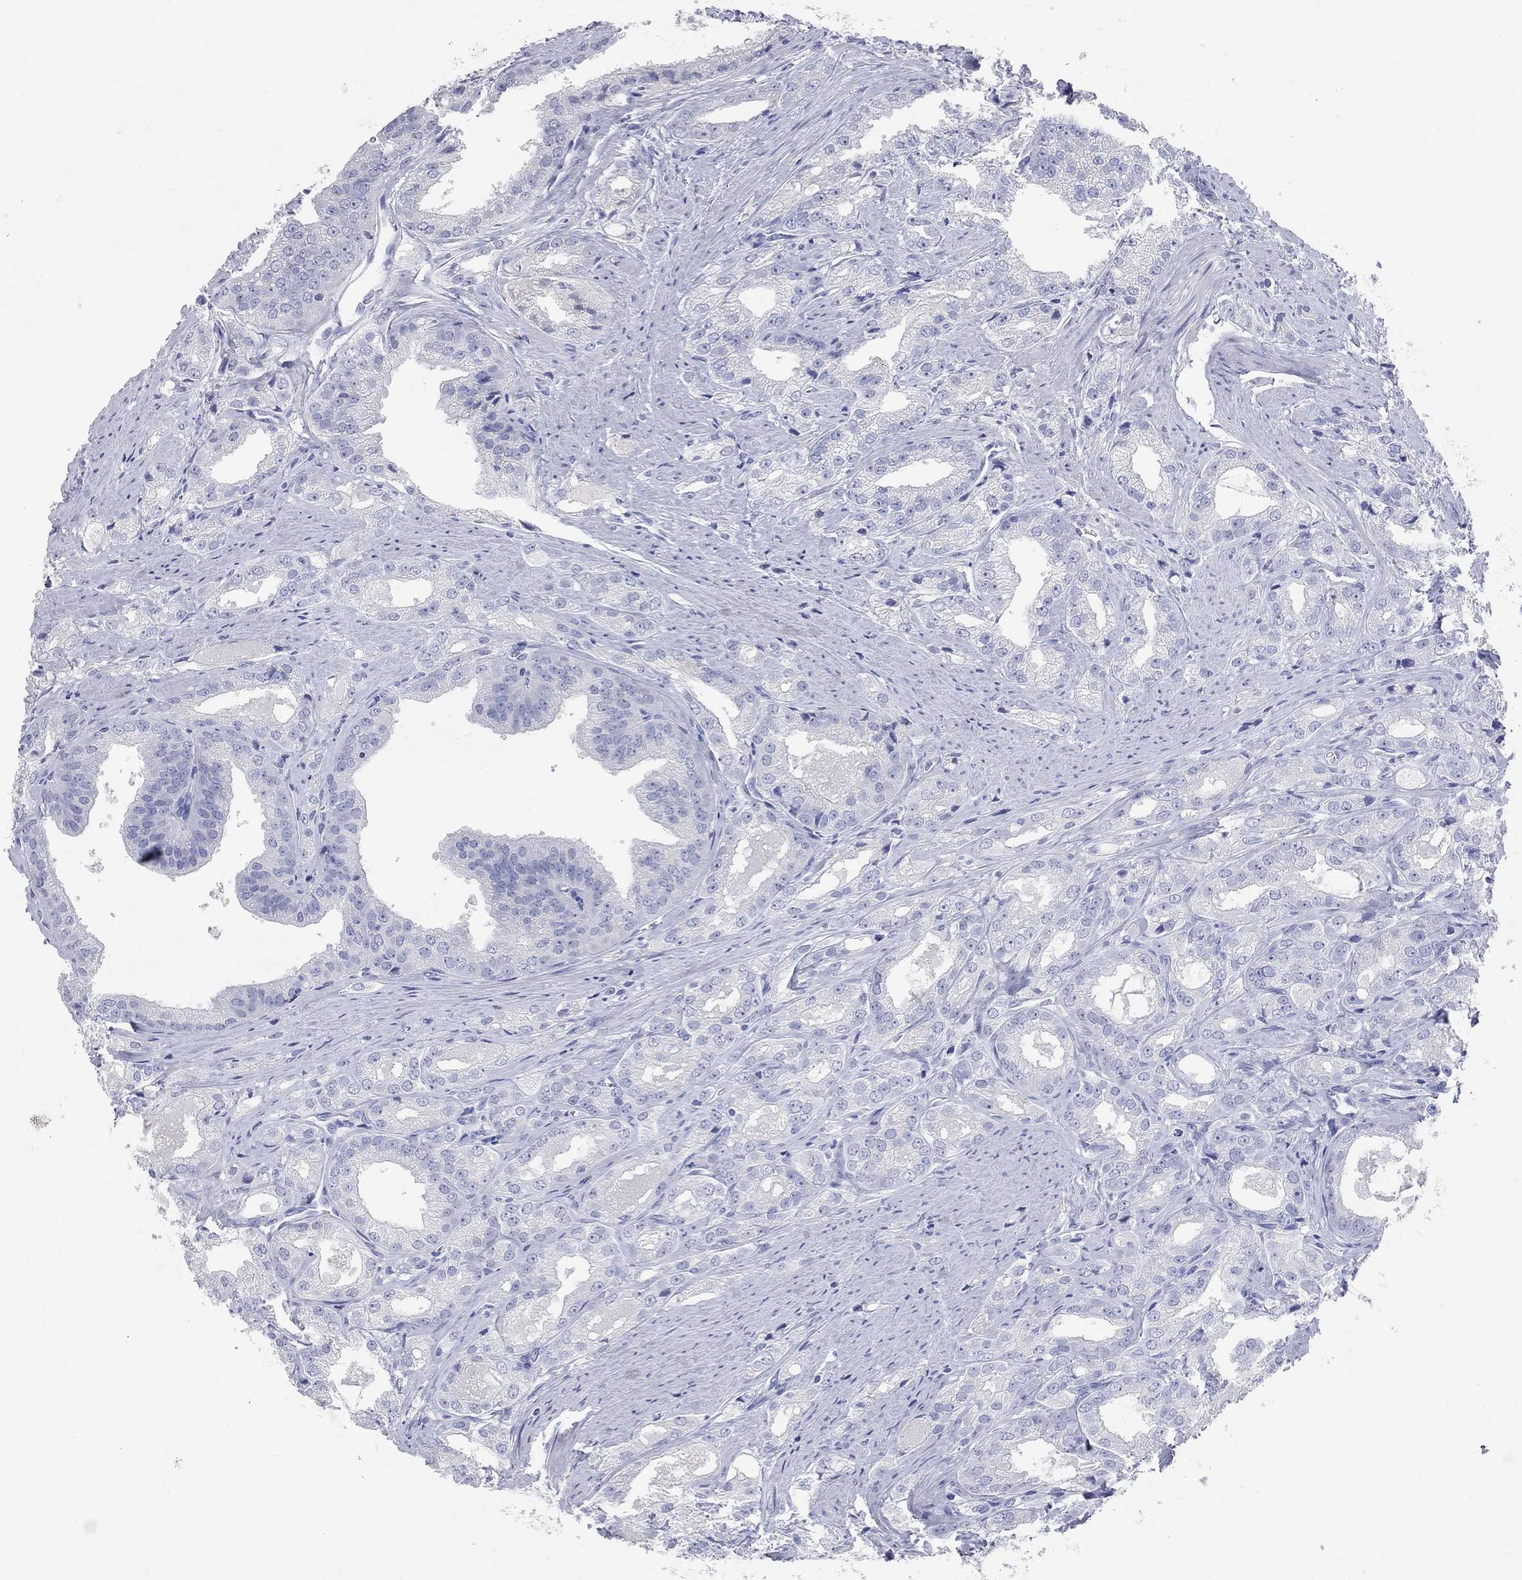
{"staining": {"intensity": "negative", "quantity": "none", "location": "none"}, "tissue": "prostate cancer", "cell_type": "Tumor cells", "image_type": "cancer", "snomed": [{"axis": "morphology", "description": "Adenocarcinoma, NOS"}, {"axis": "morphology", "description": "Adenocarcinoma, High grade"}, {"axis": "topography", "description": "Prostate"}], "caption": "A micrograph of human prostate cancer is negative for staining in tumor cells. (Immunohistochemistry, brightfield microscopy, high magnification).", "gene": "AOX1", "patient": {"sex": "male", "age": 70}}